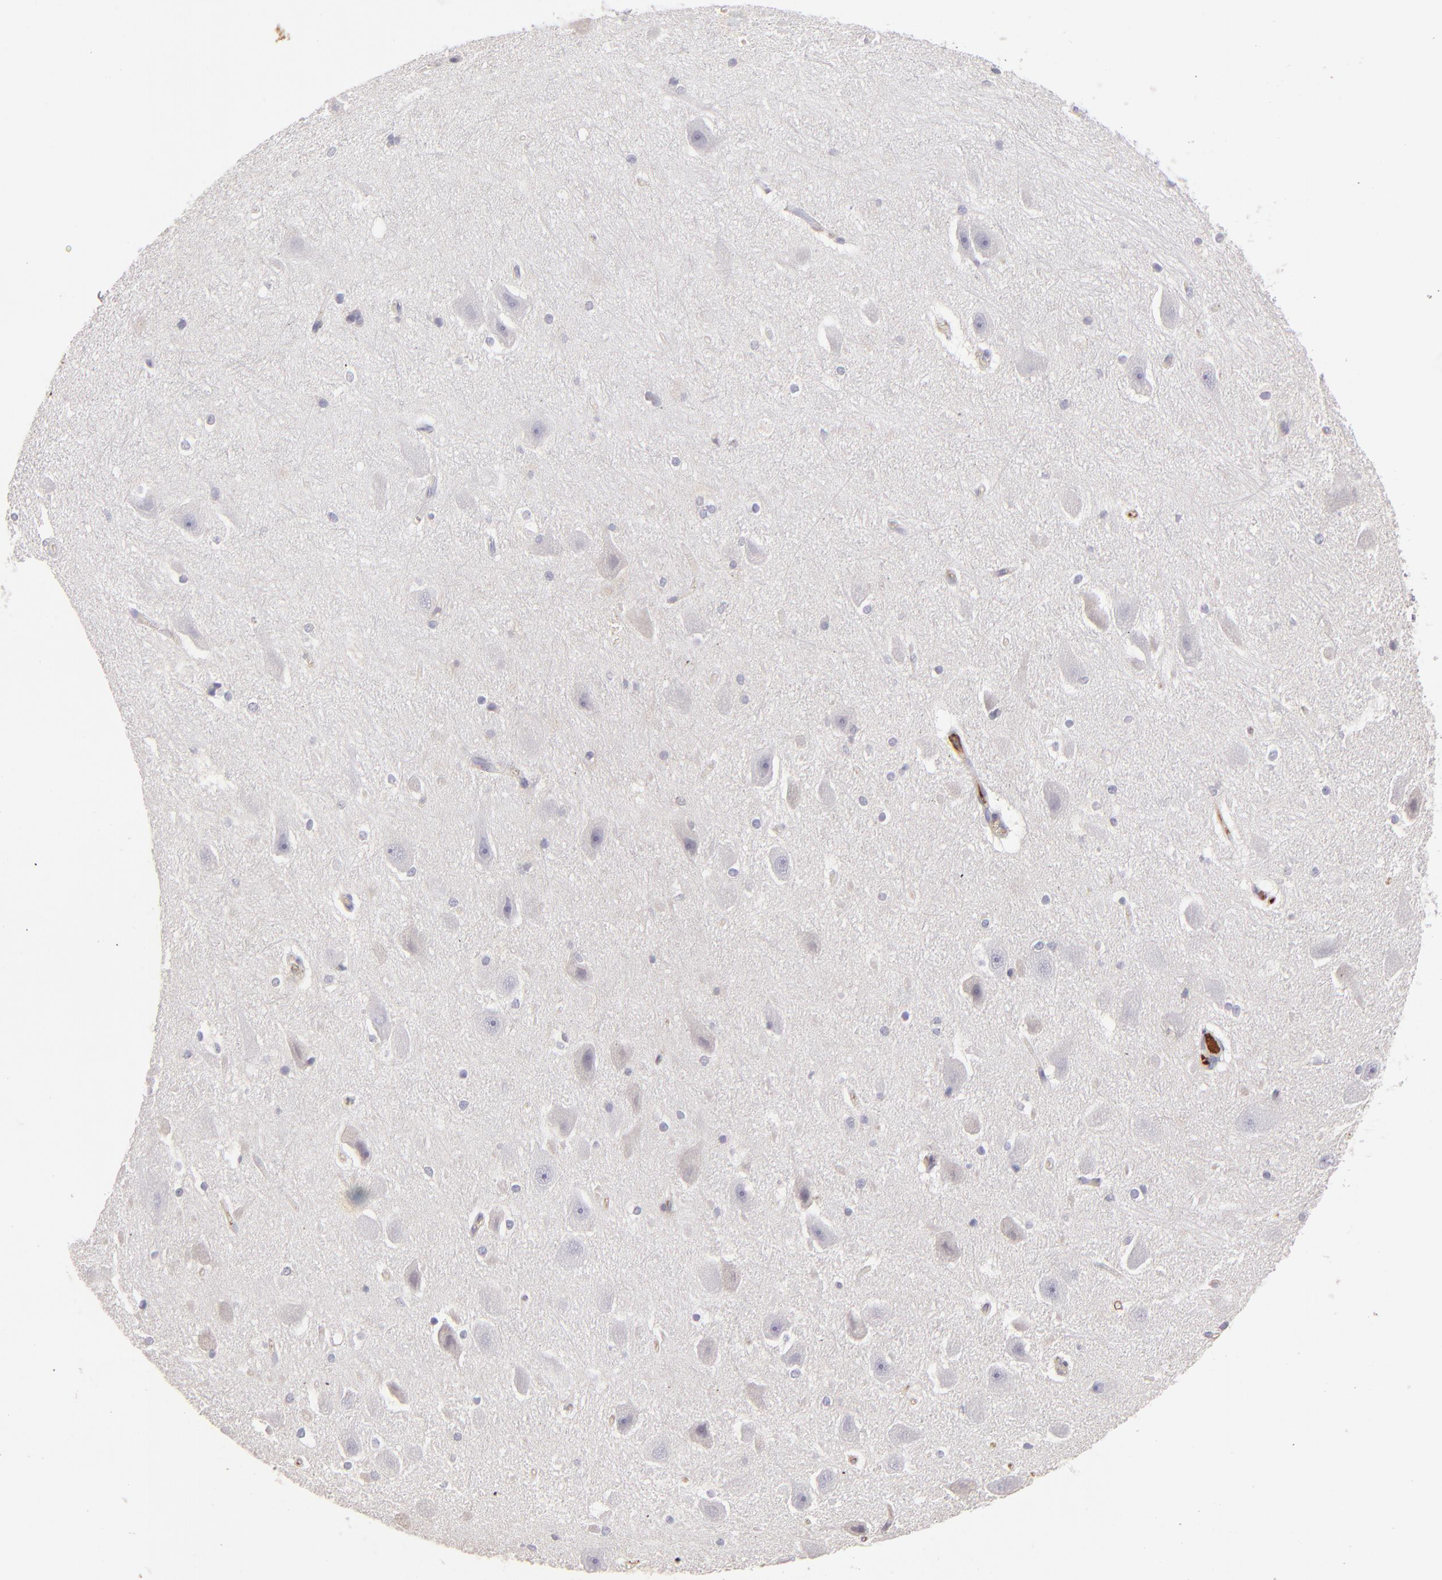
{"staining": {"intensity": "negative", "quantity": "none", "location": "none"}, "tissue": "hippocampus", "cell_type": "Glial cells", "image_type": "normal", "snomed": [{"axis": "morphology", "description": "Normal tissue, NOS"}, {"axis": "topography", "description": "Hippocampus"}], "caption": "Glial cells show no significant positivity in normal hippocampus. (DAB (3,3'-diaminobenzidine) IHC with hematoxylin counter stain).", "gene": "ABCC4", "patient": {"sex": "female", "age": 19}}